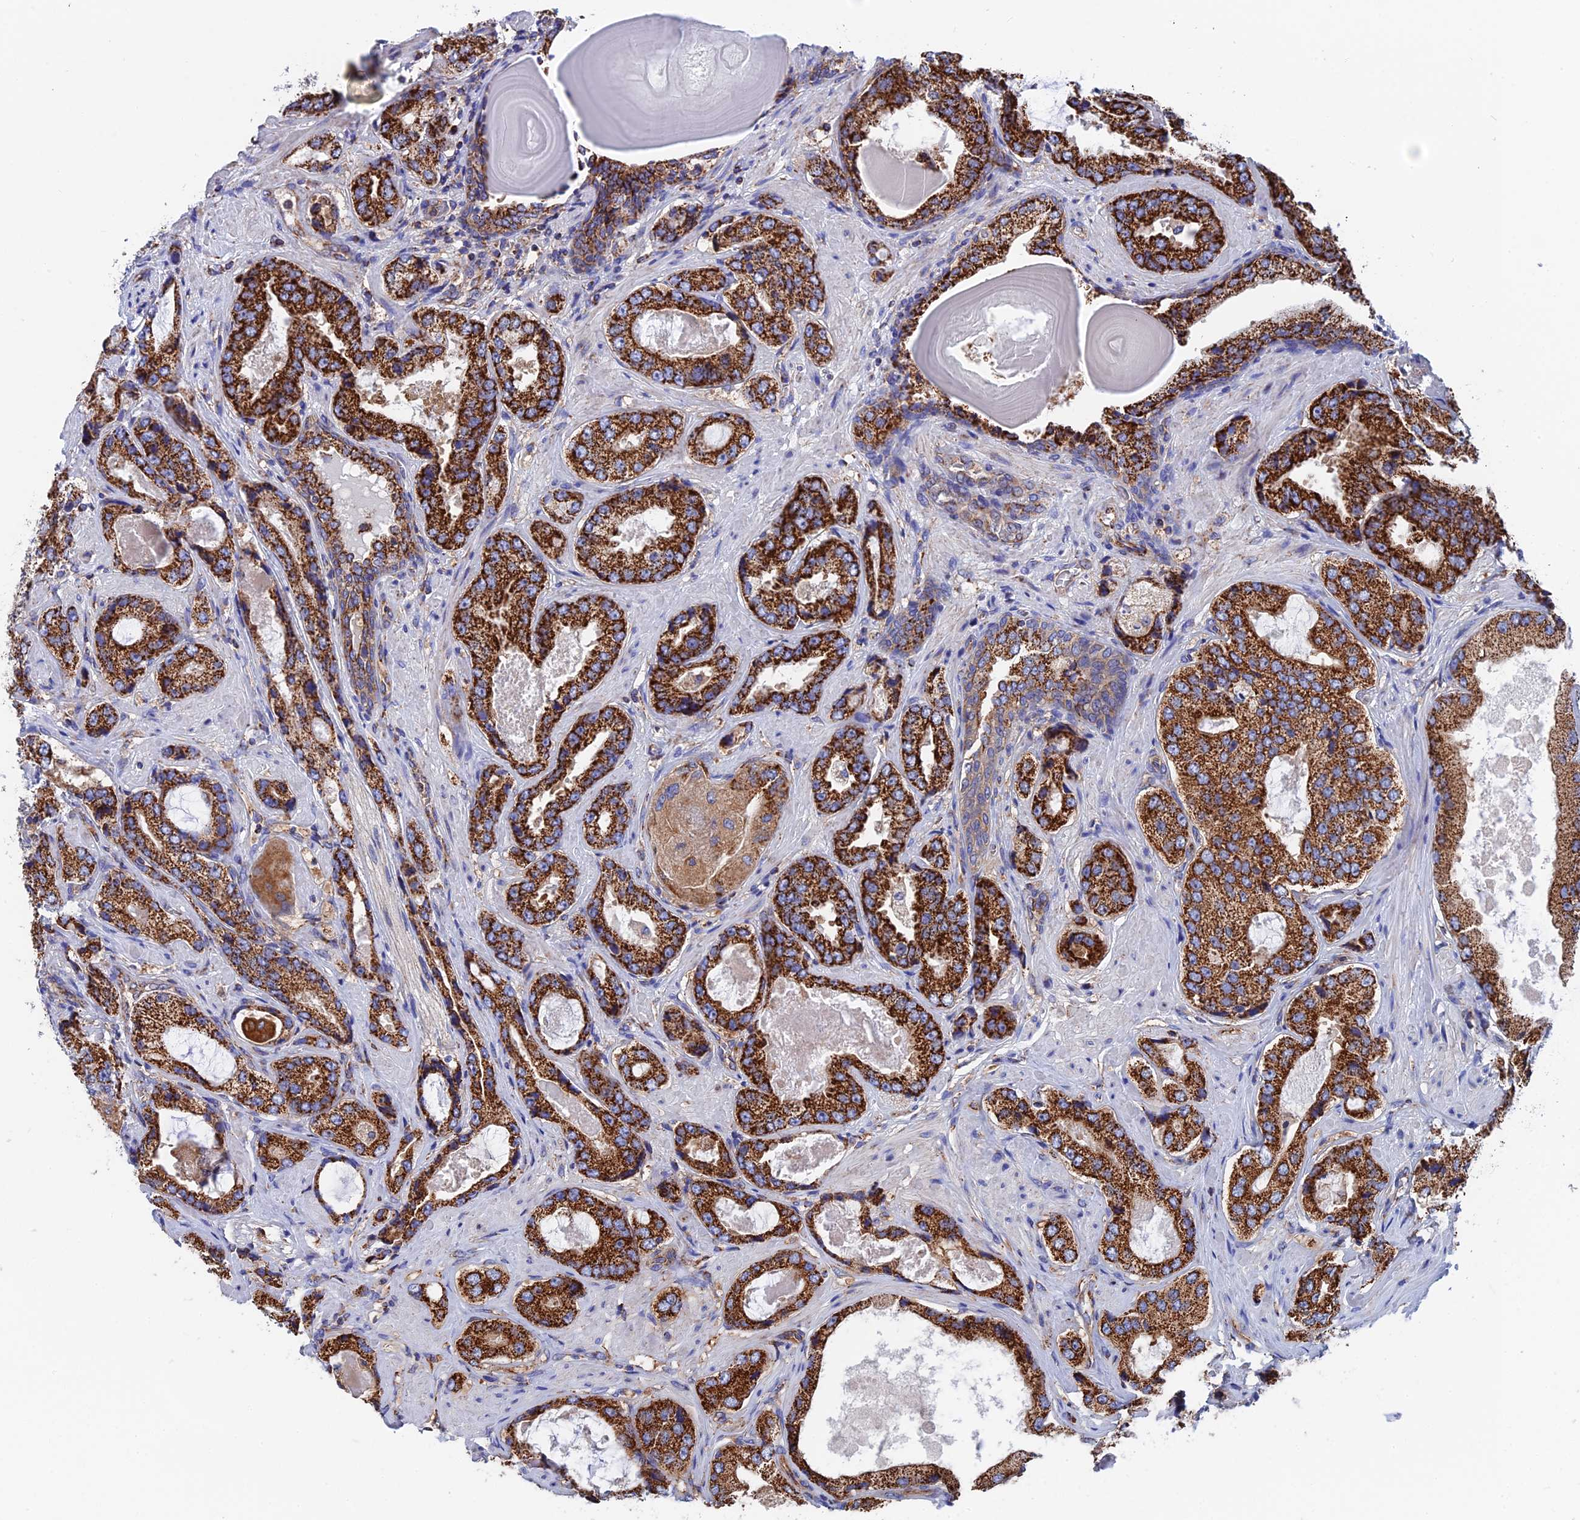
{"staining": {"intensity": "strong", "quantity": ">75%", "location": "cytoplasmic/membranous"}, "tissue": "prostate cancer", "cell_type": "Tumor cells", "image_type": "cancer", "snomed": [{"axis": "morphology", "description": "Adenocarcinoma, High grade"}, {"axis": "topography", "description": "Prostate"}], "caption": "Tumor cells display high levels of strong cytoplasmic/membranous positivity in about >75% of cells in human prostate cancer (high-grade adenocarcinoma). (Stains: DAB (3,3'-diaminobenzidine) in brown, nuclei in blue, Microscopy: brightfield microscopy at high magnification).", "gene": "WDR83", "patient": {"sex": "male", "age": 59}}